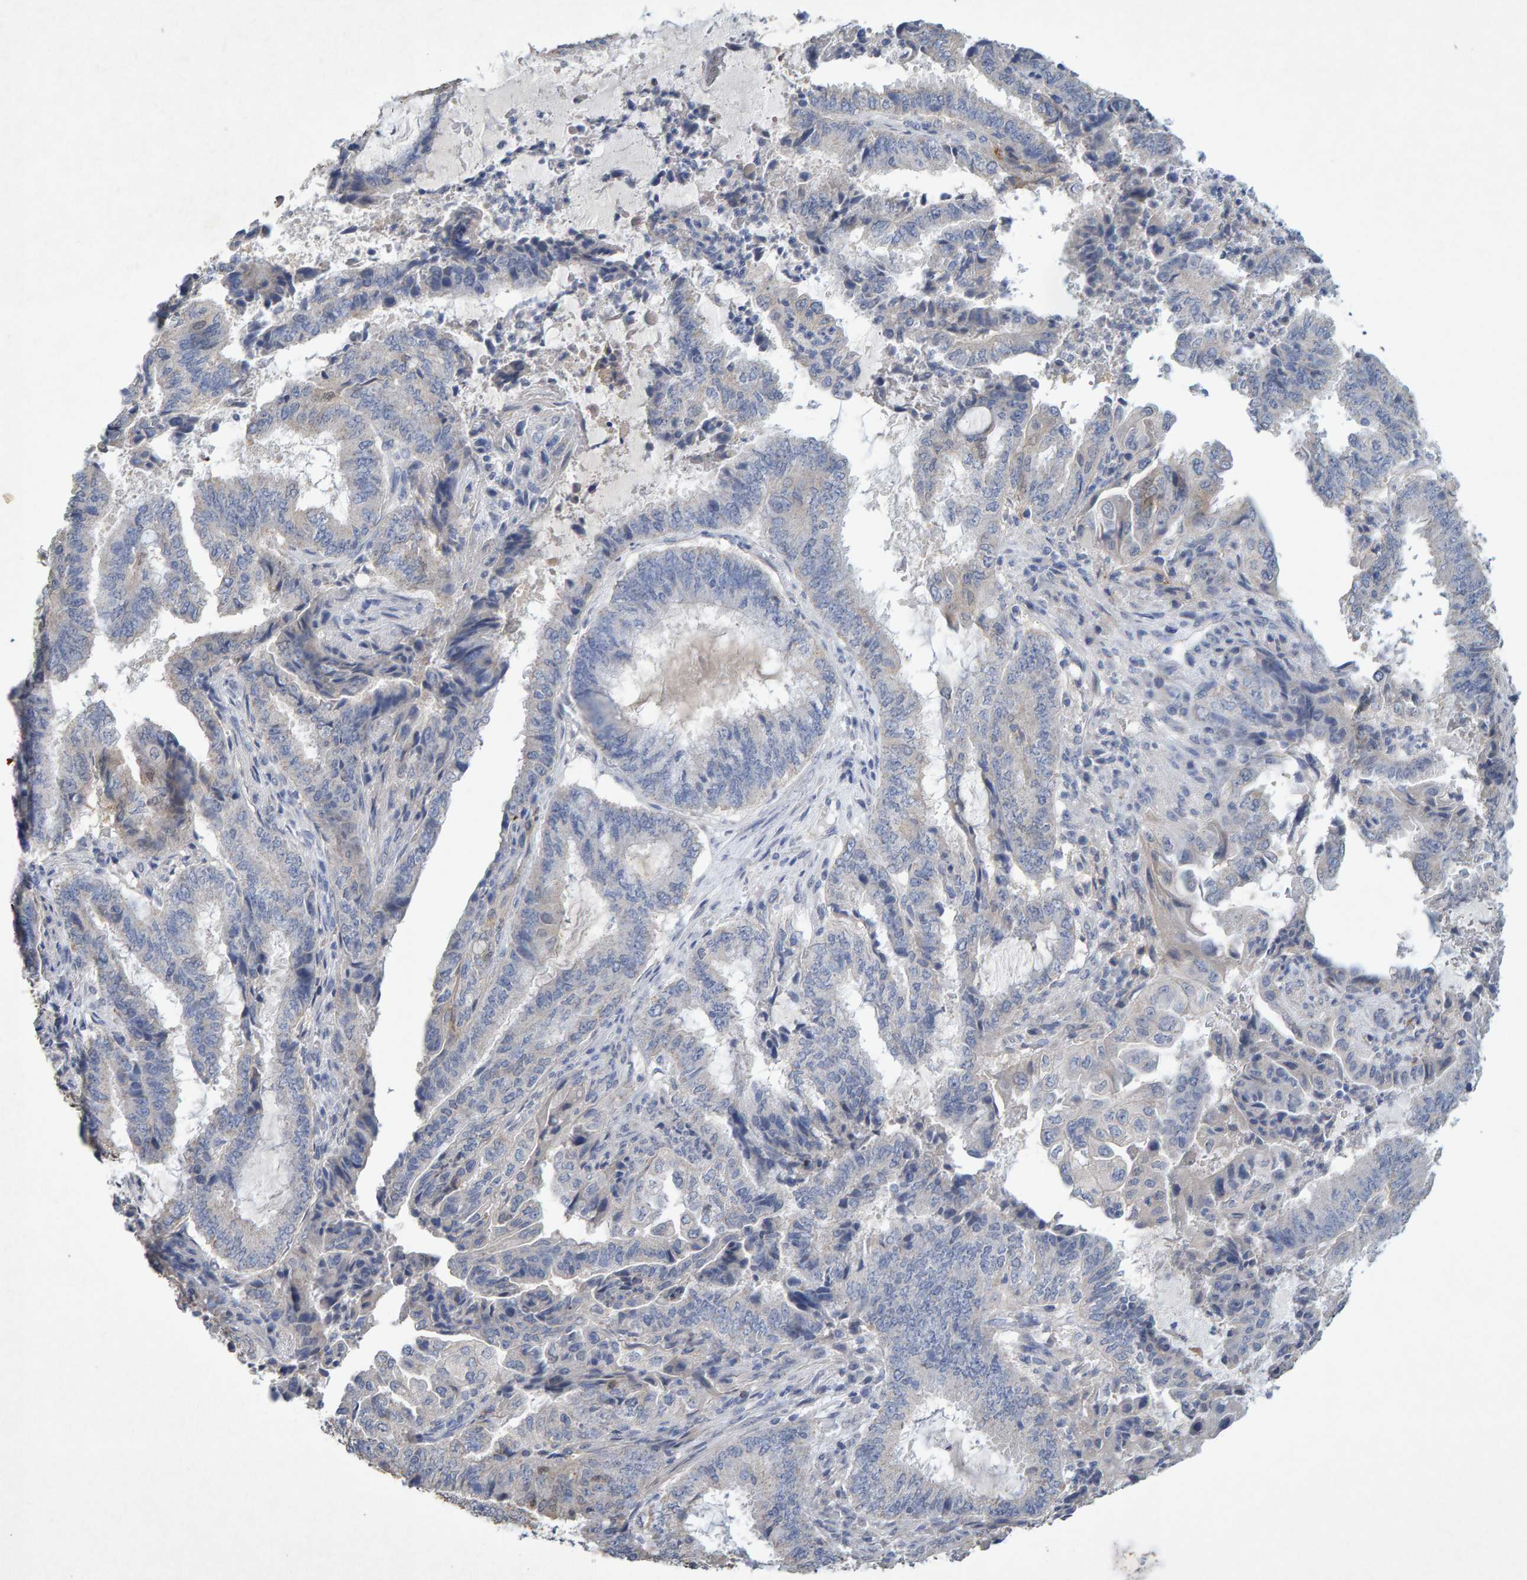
{"staining": {"intensity": "negative", "quantity": "none", "location": "none"}, "tissue": "endometrial cancer", "cell_type": "Tumor cells", "image_type": "cancer", "snomed": [{"axis": "morphology", "description": "Adenocarcinoma, NOS"}, {"axis": "topography", "description": "Endometrium"}], "caption": "Protein analysis of adenocarcinoma (endometrial) shows no significant staining in tumor cells.", "gene": "CTH", "patient": {"sex": "female", "age": 51}}